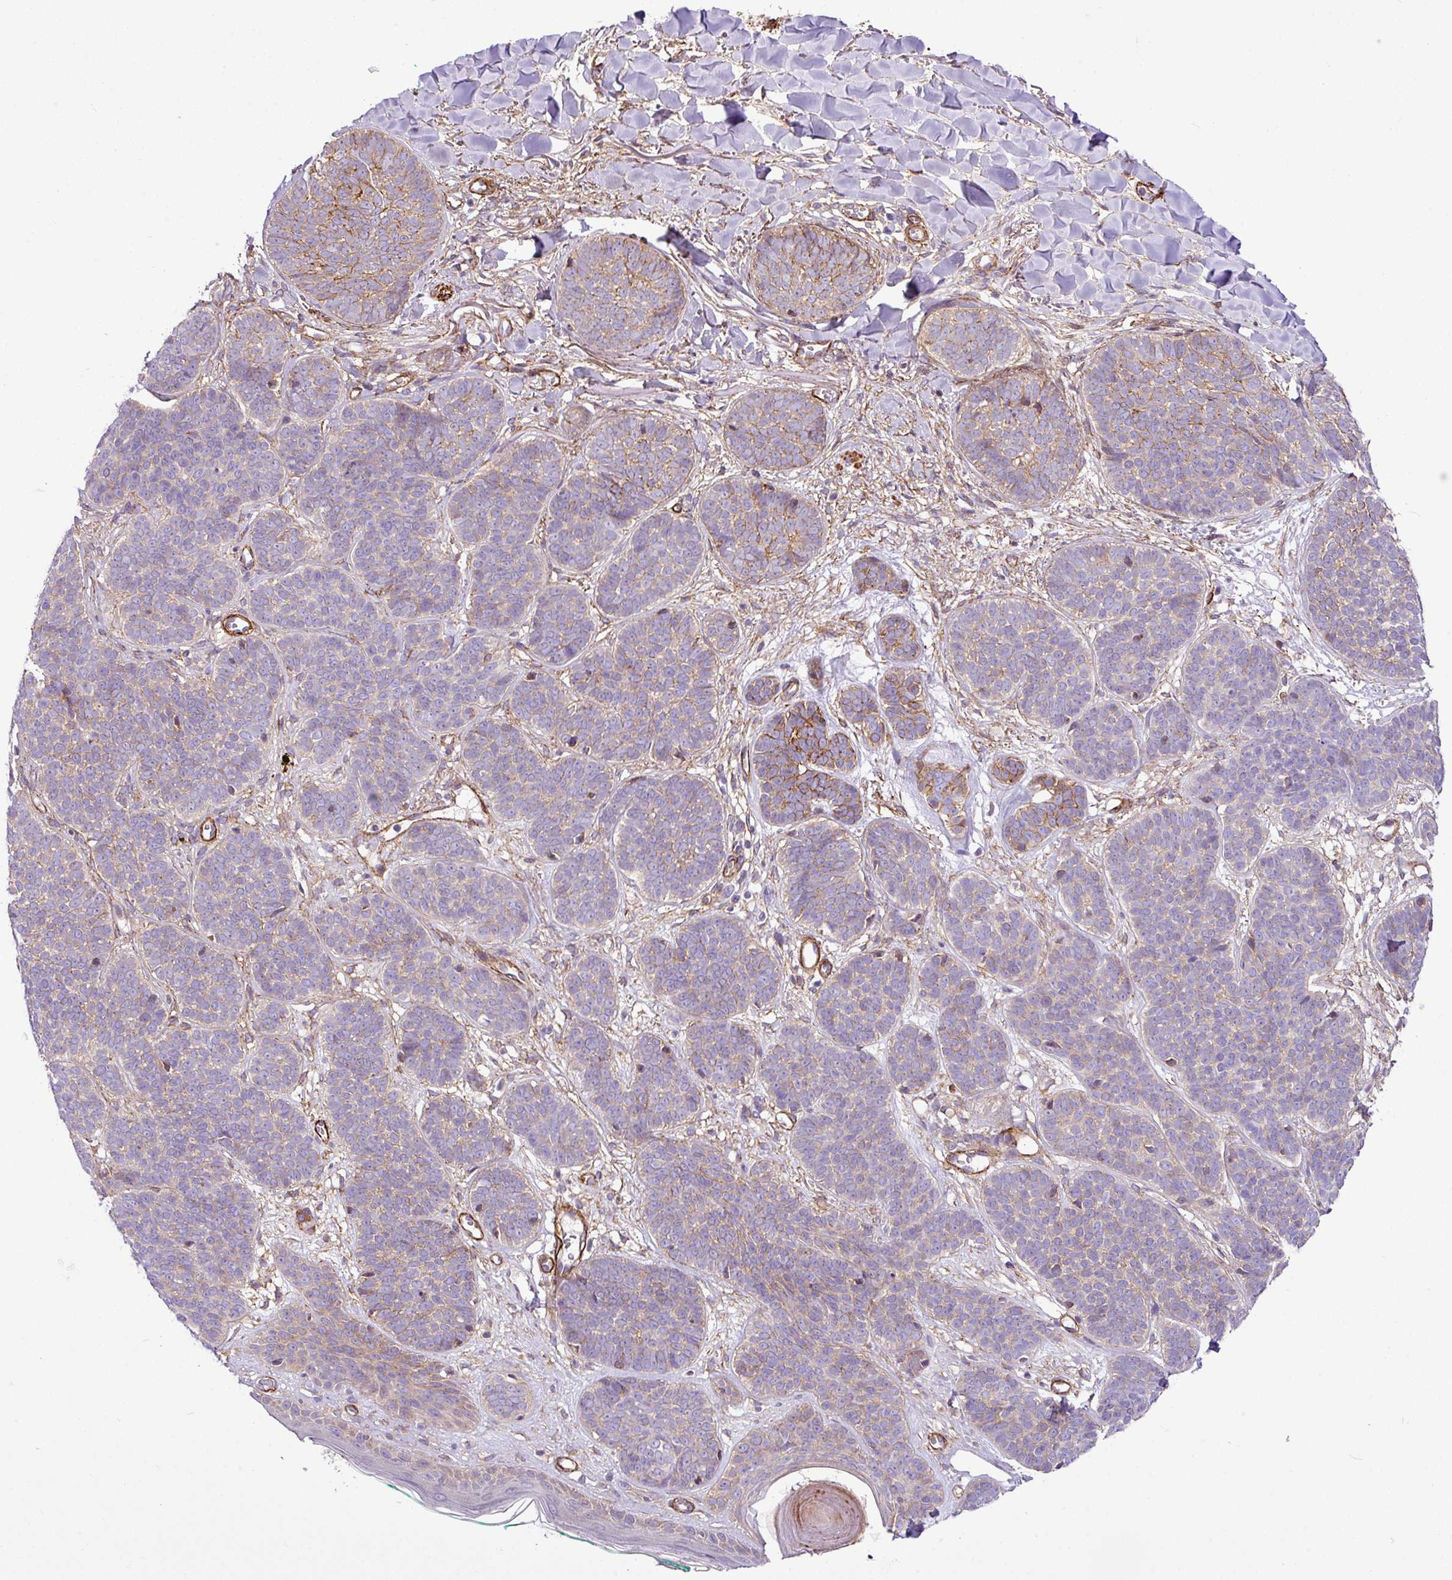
{"staining": {"intensity": "moderate", "quantity": "25%-75%", "location": "cytoplasmic/membranous"}, "tissue": "skin cancer", "cell_type": "Tumor cells", "image_type": "cancer", "snomed": [{"axis": "morphology", "description": "Basal cell carcinoma"}, {"axis": "topography", "description": "Skin"}, {"axis": "topography", "description": "Skin of neck"}, {"axis": "topography", "description": "Skin of shoulder"}, {"axis": "topography", "description": "Skin of back"}], "caption": "Immunohistochemical staining of human skin cancer (basal cell carcinoma) reveals medium levels of moderate cytoplasmic/membranous protein expression in approximately 25%-75% of tumor cells. (DAB (3,3'-diaminobenzidine) IHC with brightfield microscopy, high magnification).", "gene": "FAM47E", "patient": {"sex": "male", "age": 80}}